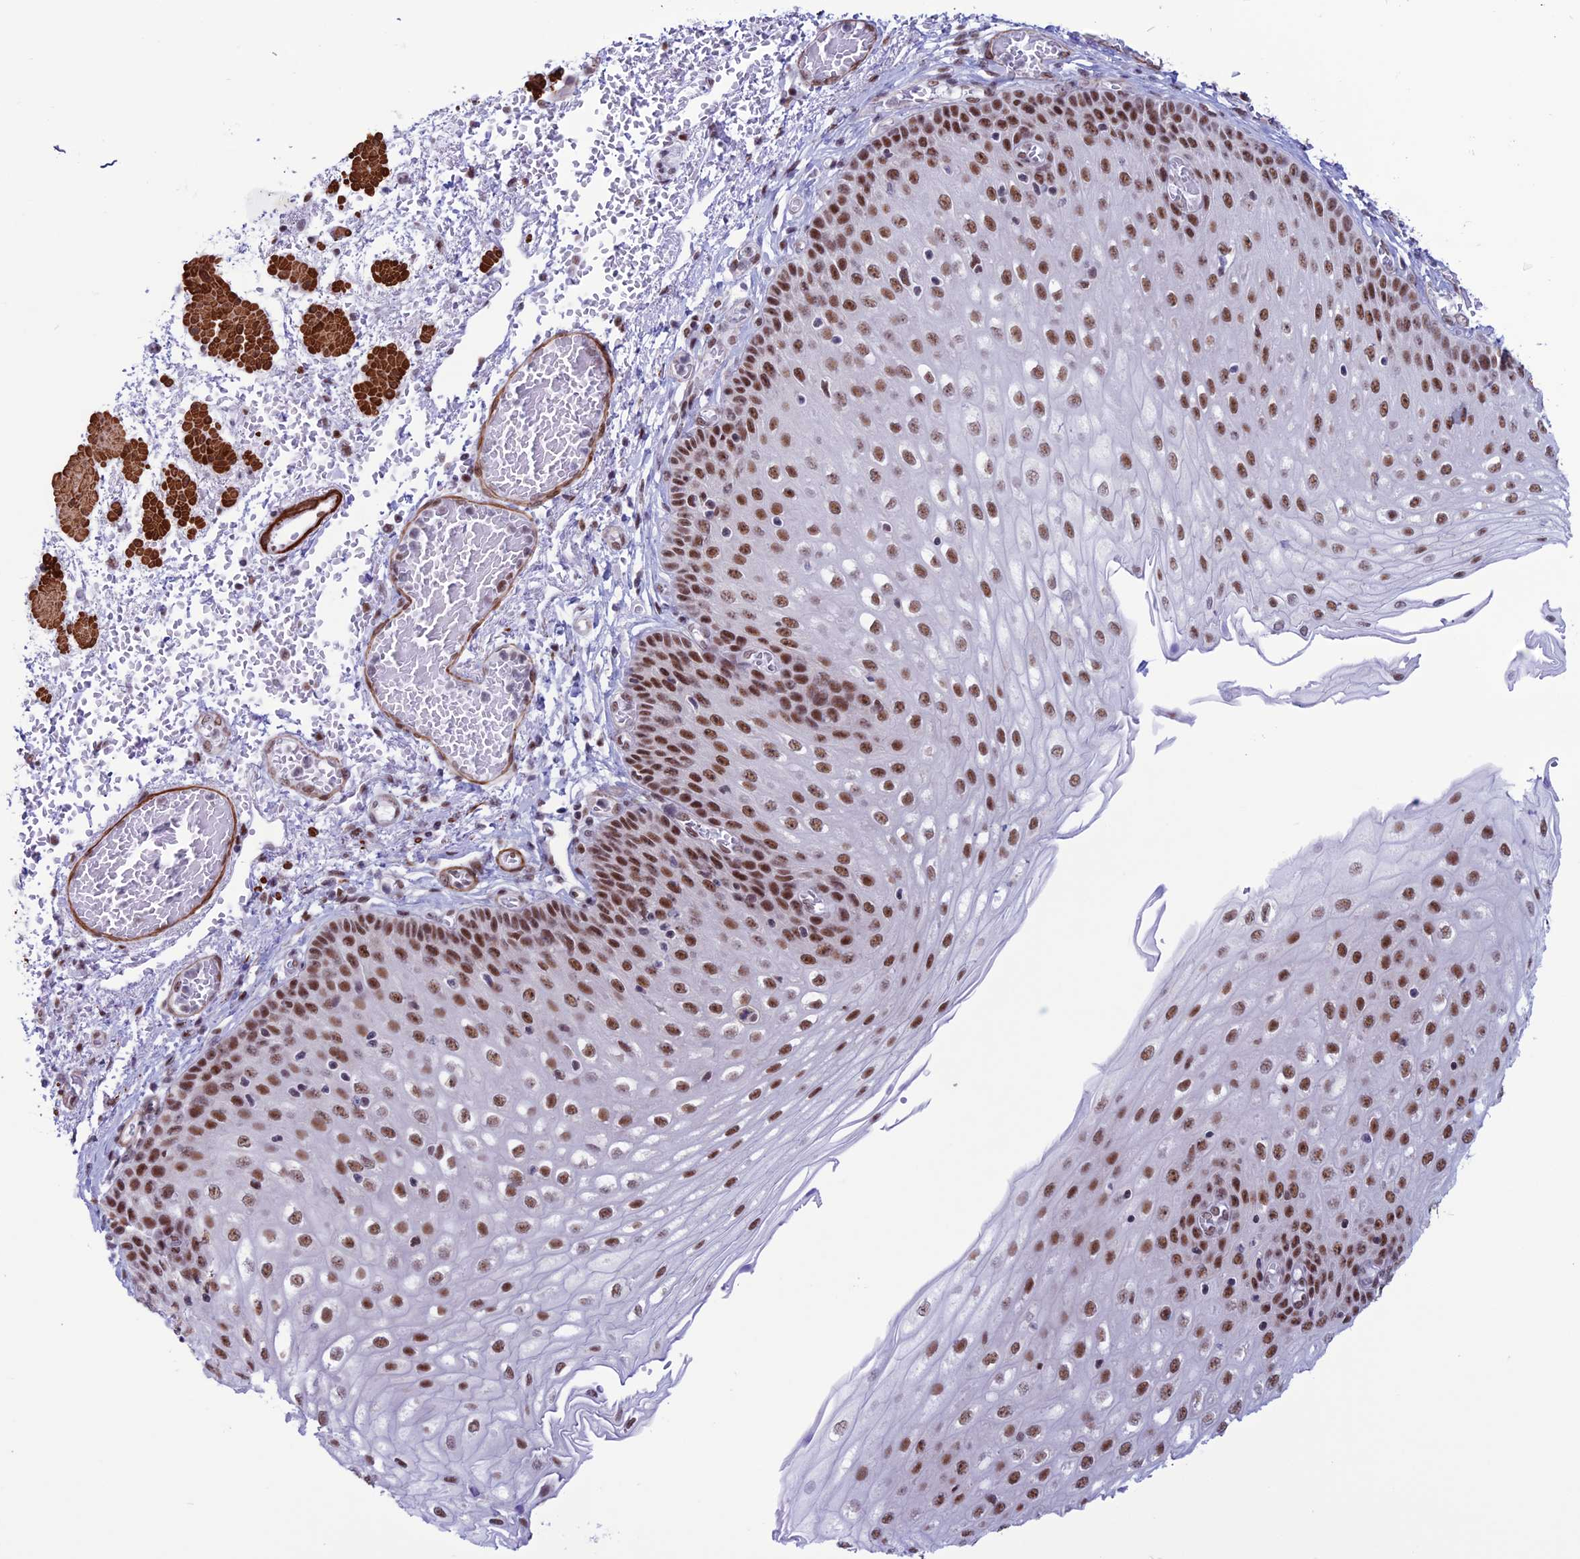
{"staining": {"intensity": "strong", "quantity": ">75%", "location": "nuclear"}, "tissue": "esophagus", "cell_type": "Squamous epithelial cells", "image_type": "normal", "snomed": [{"axis": "morphology", "description": "Normal tissue, NOS"}, {"axis": "topography", "description": "Esophagus"}], "caption": "A high-resolution histopathology image shows immunohistochemistry staining of unremarkable esophagus, which exhibits strong nuclear positivity in about >75% of squamous epithelial cells. The staining was performed using DAB (3,3'-diaminobenzidine) to visualize the protein expression in brown, while the nuclei were stained in blue with hematoxylin (Magnification: 20x).", "gene": "U2AF1", "patient": {"sex": "male", "age": 81}}